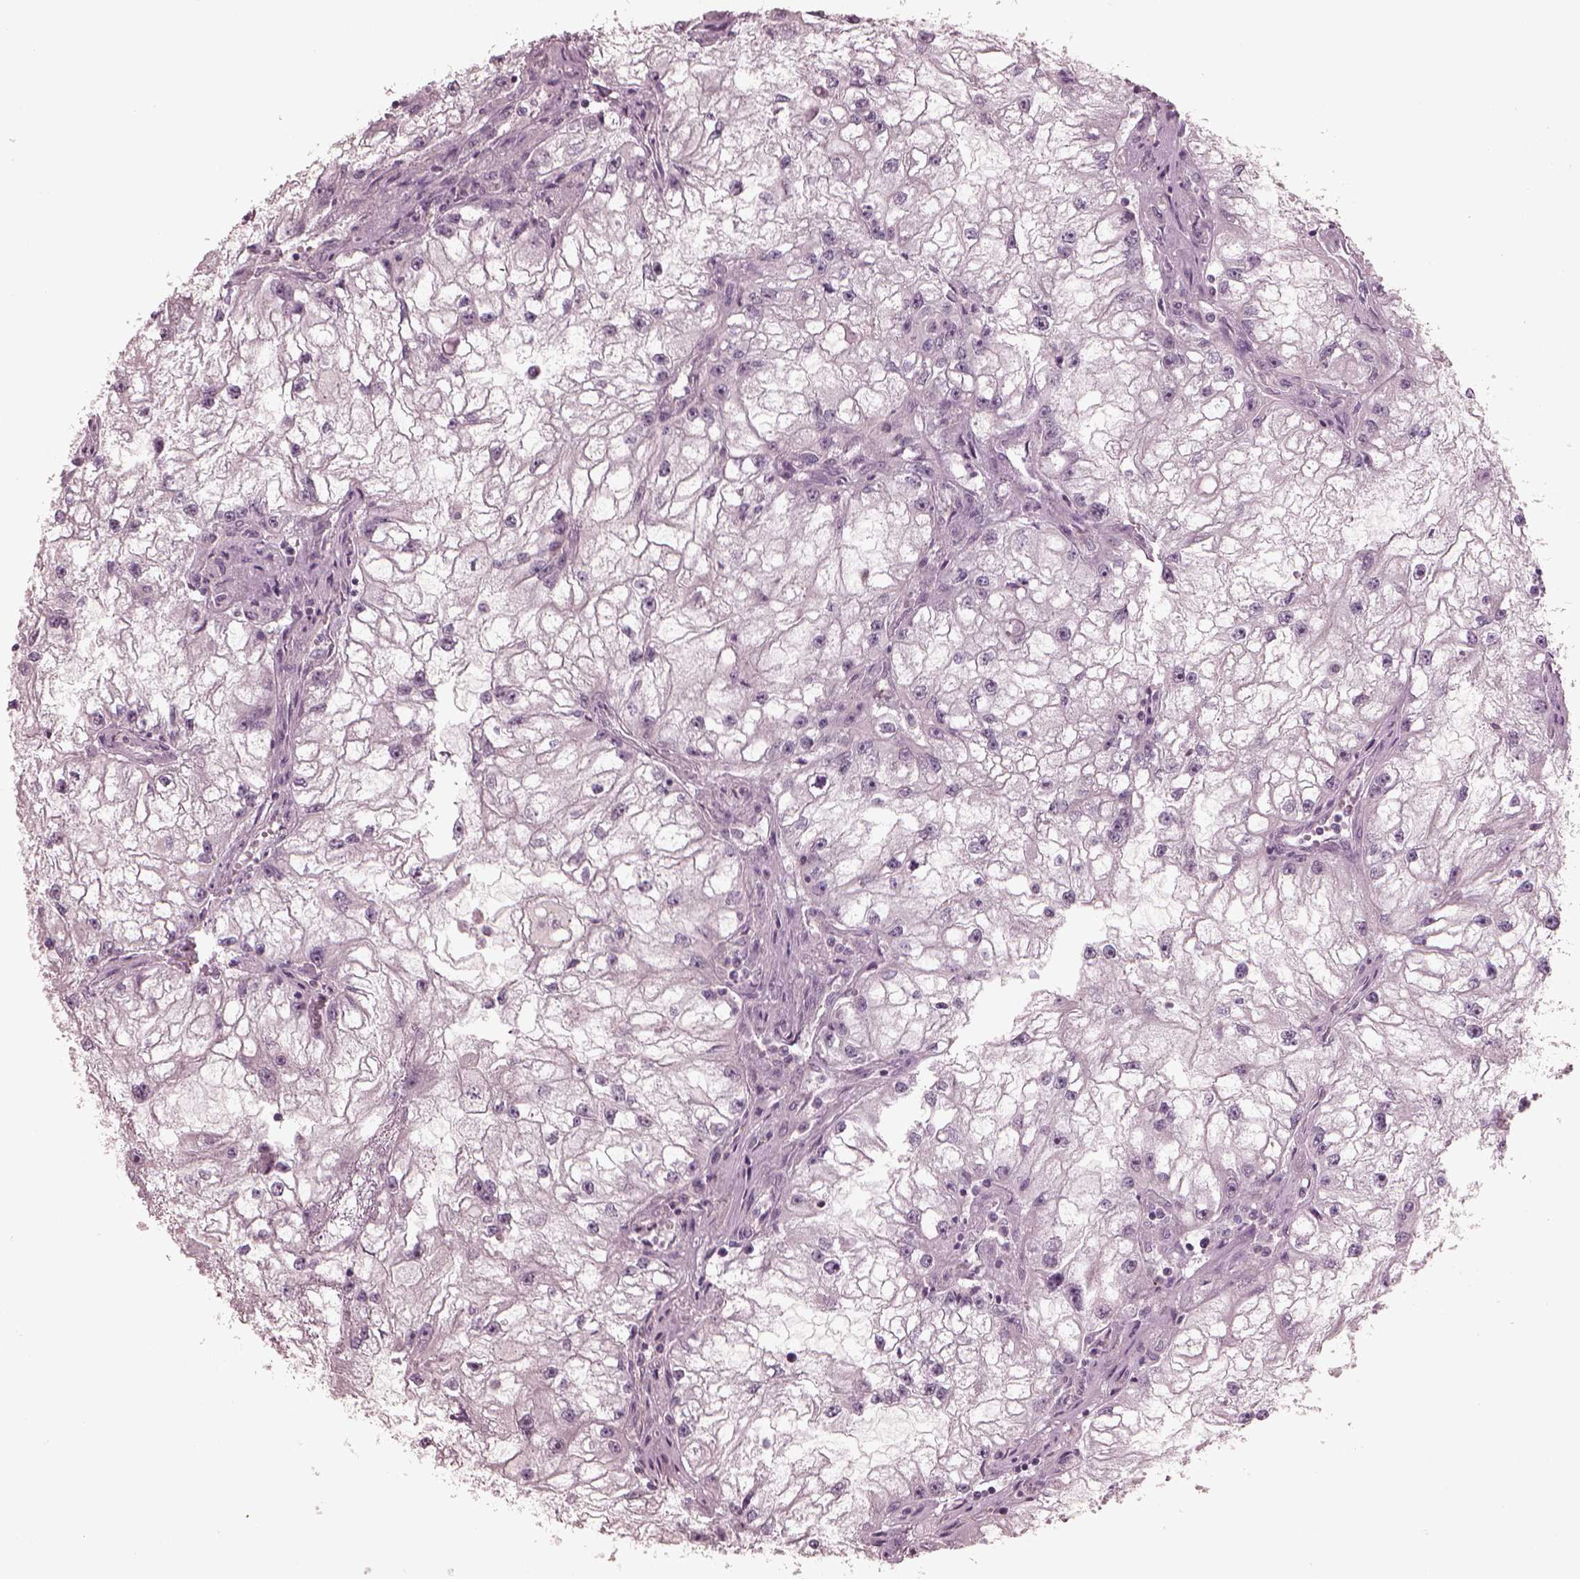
{"staining": {"intensity": "negative", "quantity": "none", "location": "none"}, "tissue": "renal cancer", "cell_type": "Tumor cells", "image_type": "cancer", "snomed": [{"axis": "morphology", "description": "Adenocarcinoma, NOS"}, {"axis": "topography", "description": "Kidney"}], "caption": "Histopathology image shows no protein staining in tumor cells of adenocarcinoma (renal) tissue.", "gene": "EIF4E1B", "patient": {"sex": "male", "age": 59}}